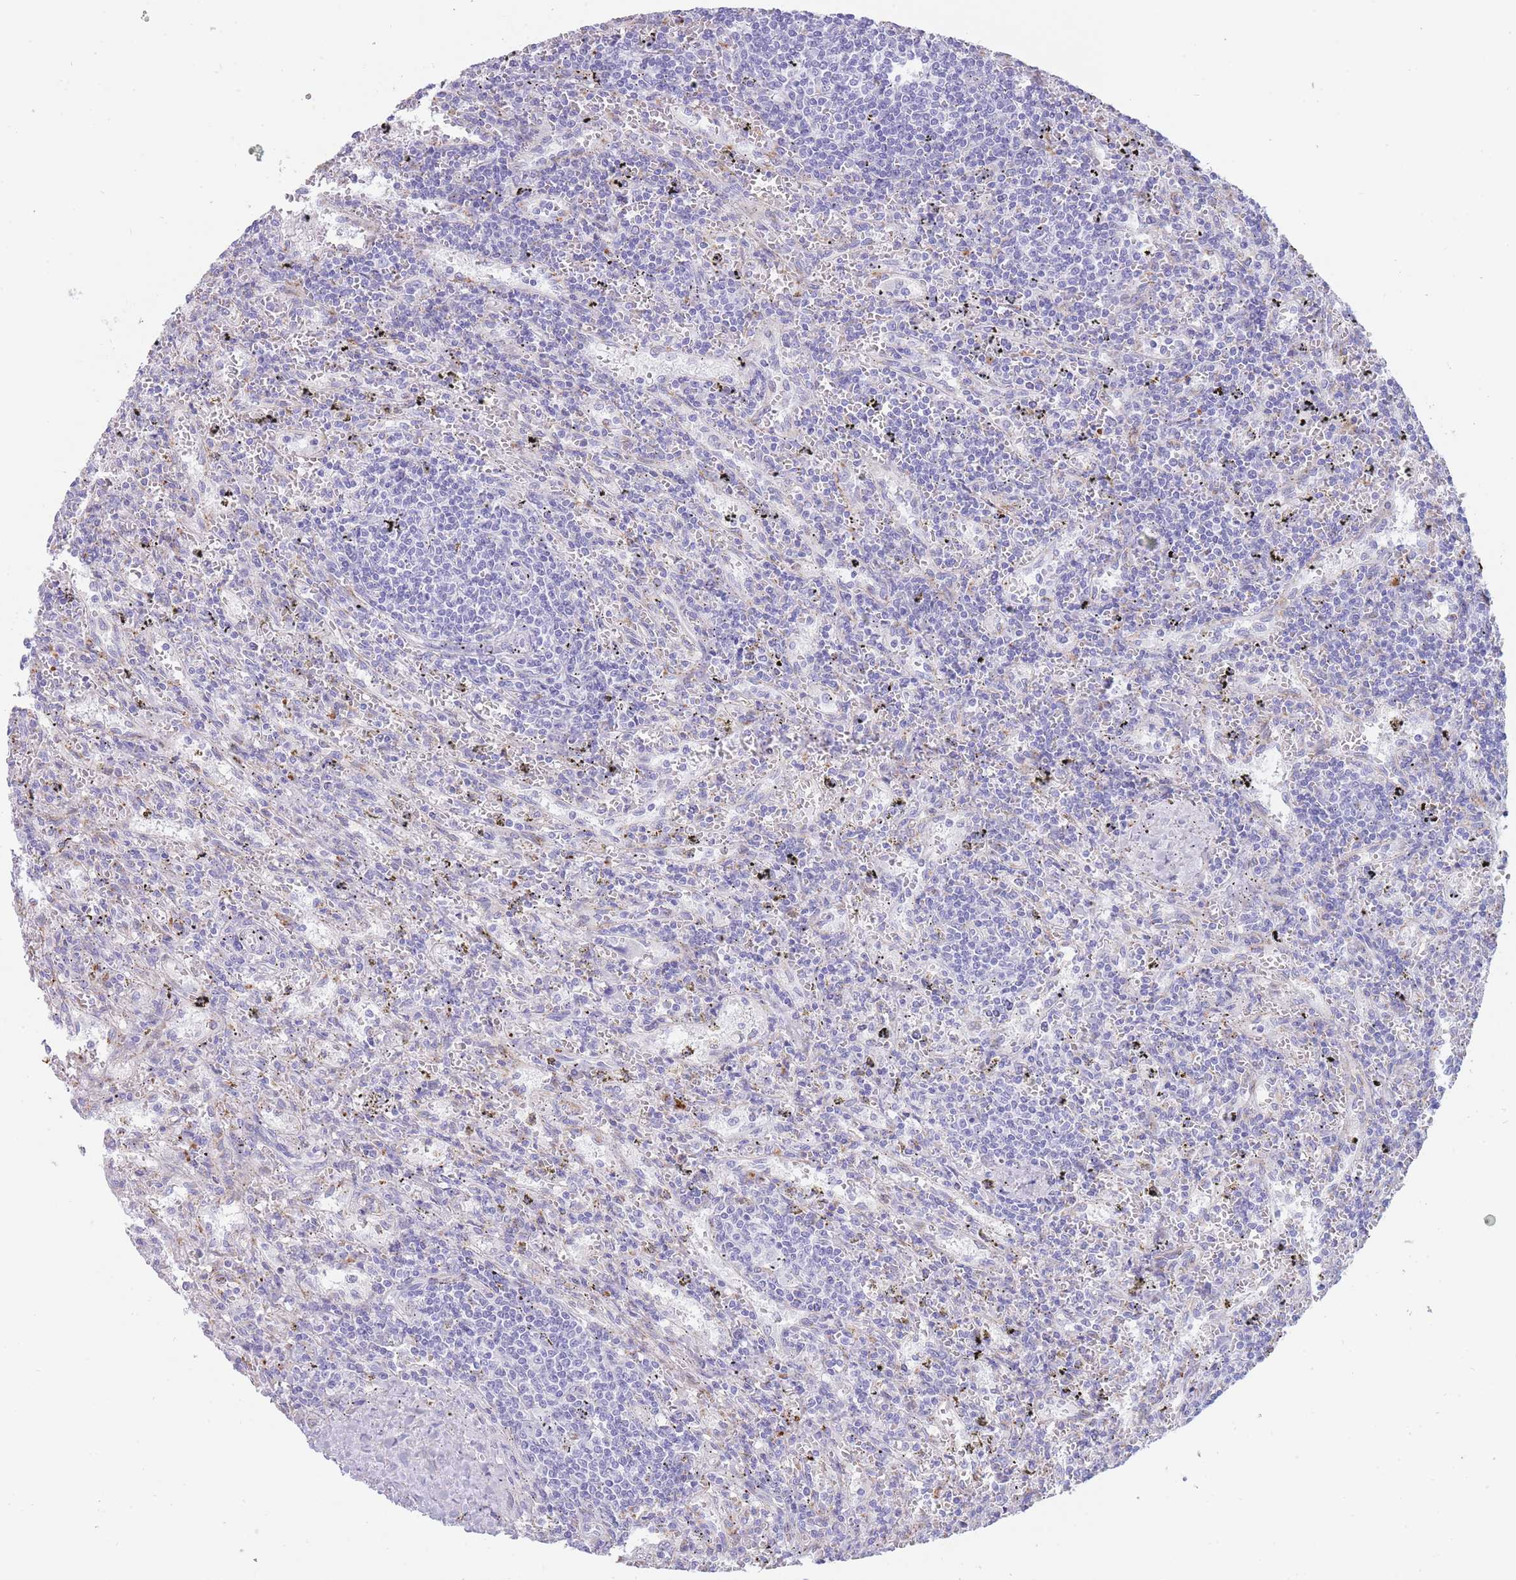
{"staining": {"intensity": "negative", "quantity": "none", "location": "none"}, "tissue": "lymphoma", "cell_type": "Tumor cells", "image_type": "cancer", "snomed": [{"axis": "morphology", "description": "Malignant lymphoma, non-Hodgkin's type, Low grade"}, {"axis": "topography", "description": "Spleen"}], "caption": "Immunohistochemistry (IHC) image of lymphoma stained for a protein (brown), which exhibits no staining in tumor cells.", "gene": "GAA", "patient": {"sex": "male", "age": 76}}